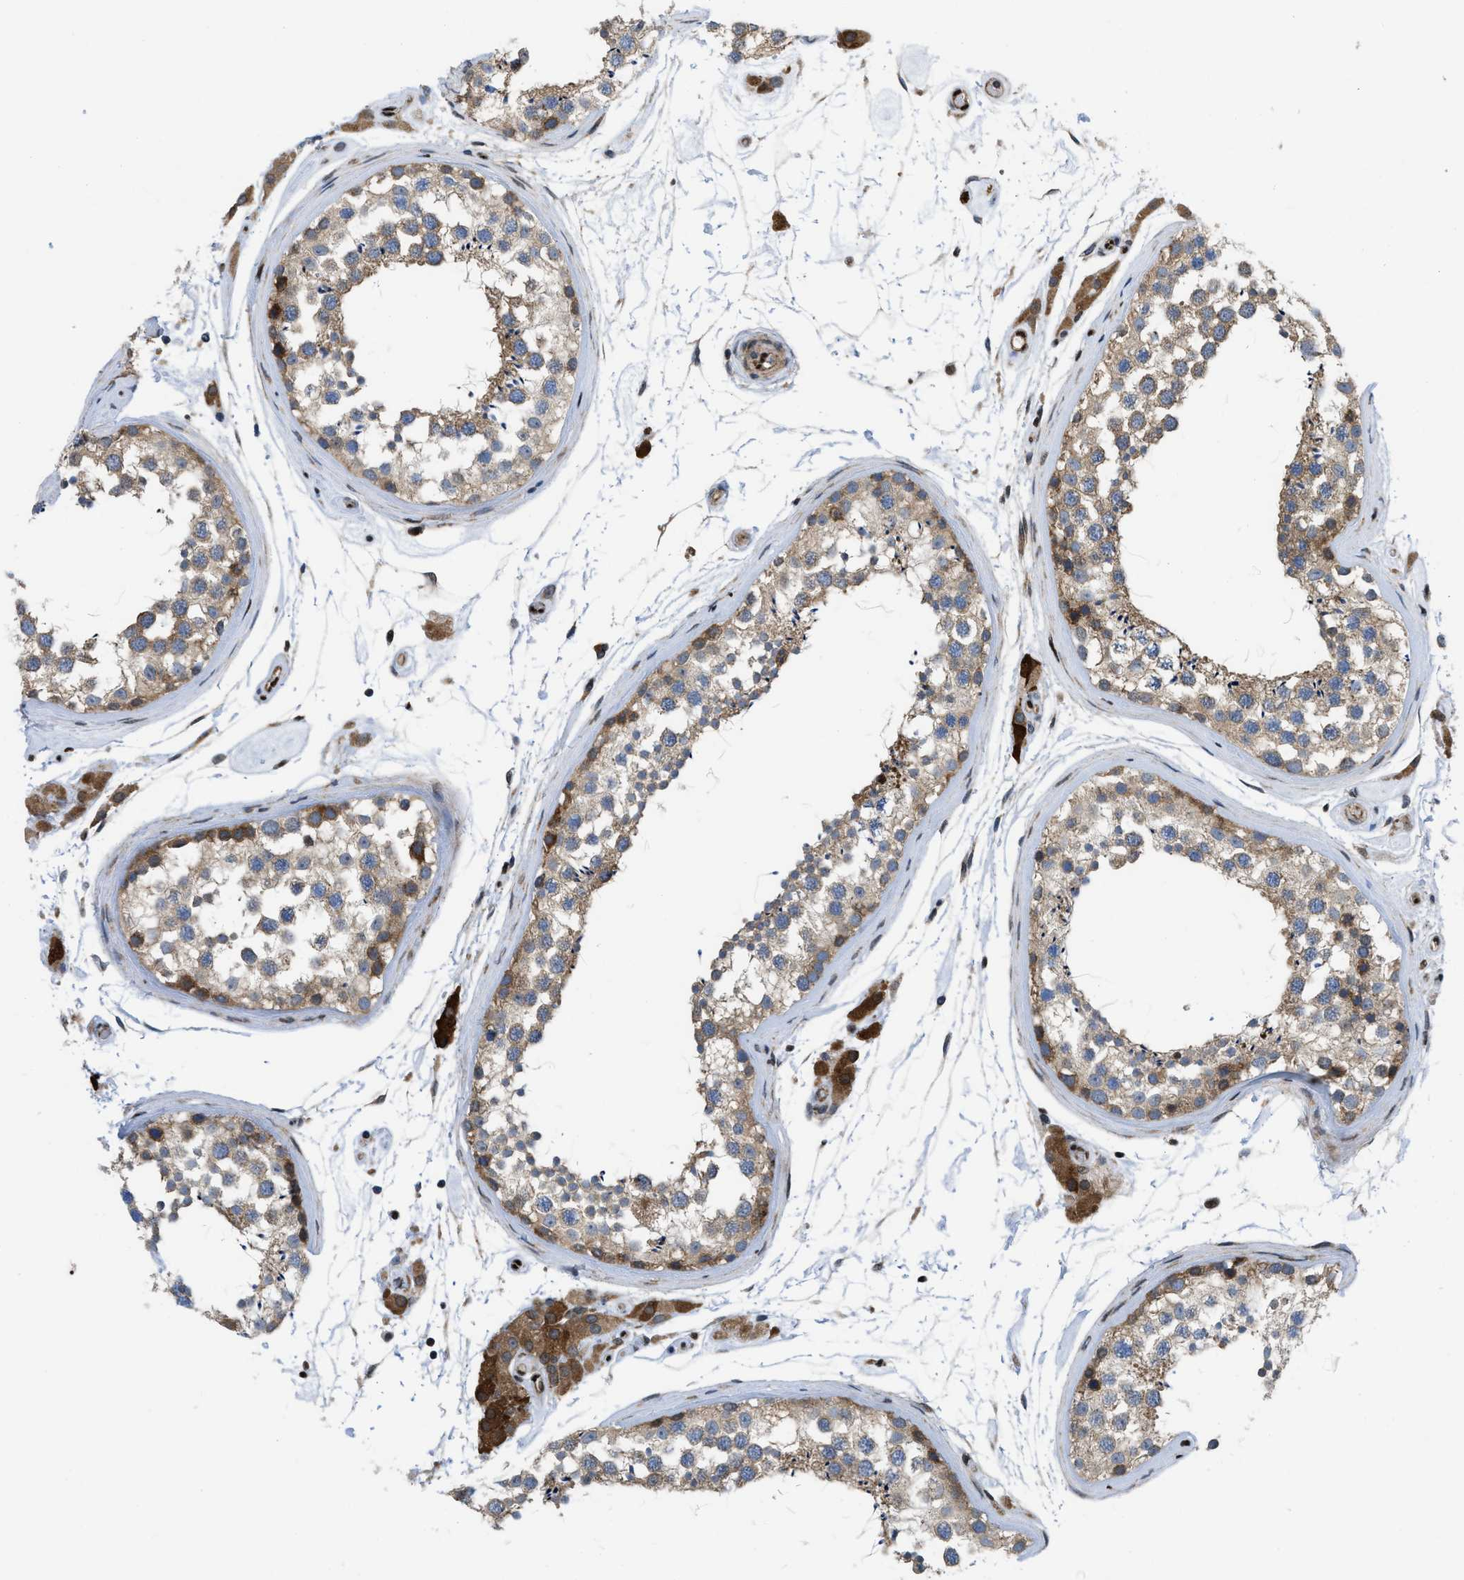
{"staining": {"intensity": "moderate", "quantity": ">75%", "location": "cytoplasmic/membranous"}, "tissue": "testis", "cell_type": "Cells in seminiferous ducts", "image_type": "normal", "snomed": [{"axis": "morphology", "description": "Normal tissue, NOS"}, {"axis": "topography", "description": "Testis"}], "caption": "Protein expression analysis of normal testis reveals moderate cytoplasmic/membranous expression in about >75% of cells in seminiferous ducts.", "gene": "PPP2CB", "patient": {"sex": "male", "age": 46}}